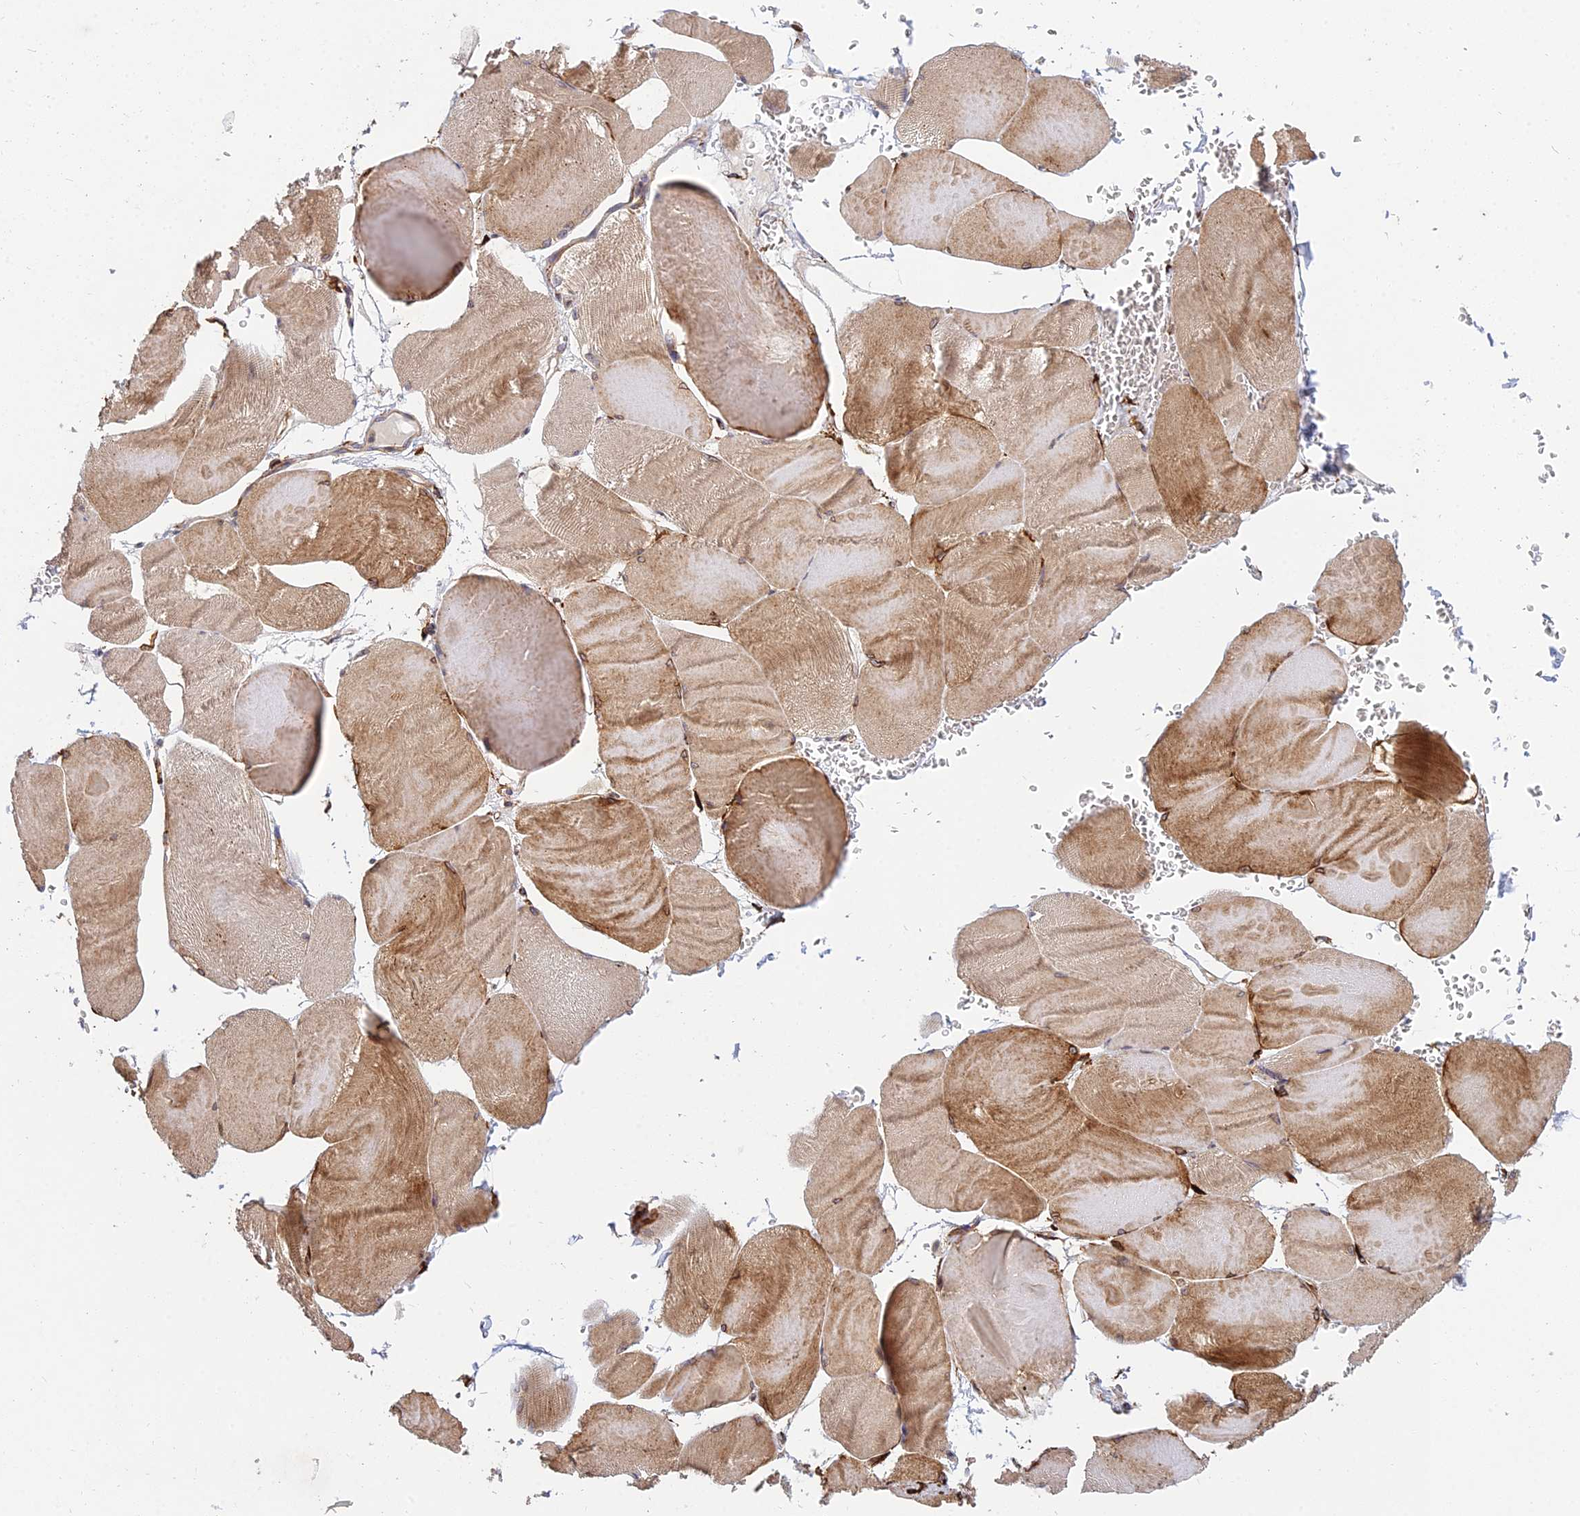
{"staining": {"intensity": "moderate", "quantity": "25%-75%", "location": "cytoplasmic/membranous"}, "tissue": "skeletal muscle", "cell_type": "Myocytes", "image_type": "normal", "snomed": [{"axis": "morphology", "description": "Normal tissue, NOS"}, {"axis": "morphology", "description": "Basal cell carcinoma"}, {"axis": "topography", "description": "Skeletal muscle"}], "caption": "Immunohistochemical staining of benign skeletal muscle reveals medium levels of moderate cytoplasmic/membranous expression in approximately 25%-75% of myocytes. (Stains: DAB in brown, nuclei in blue, Microscopy: brightfield microscopy at high magnification).", "gene": "NDUFAF7", "patient": {"sex": "female", "age": 64}}